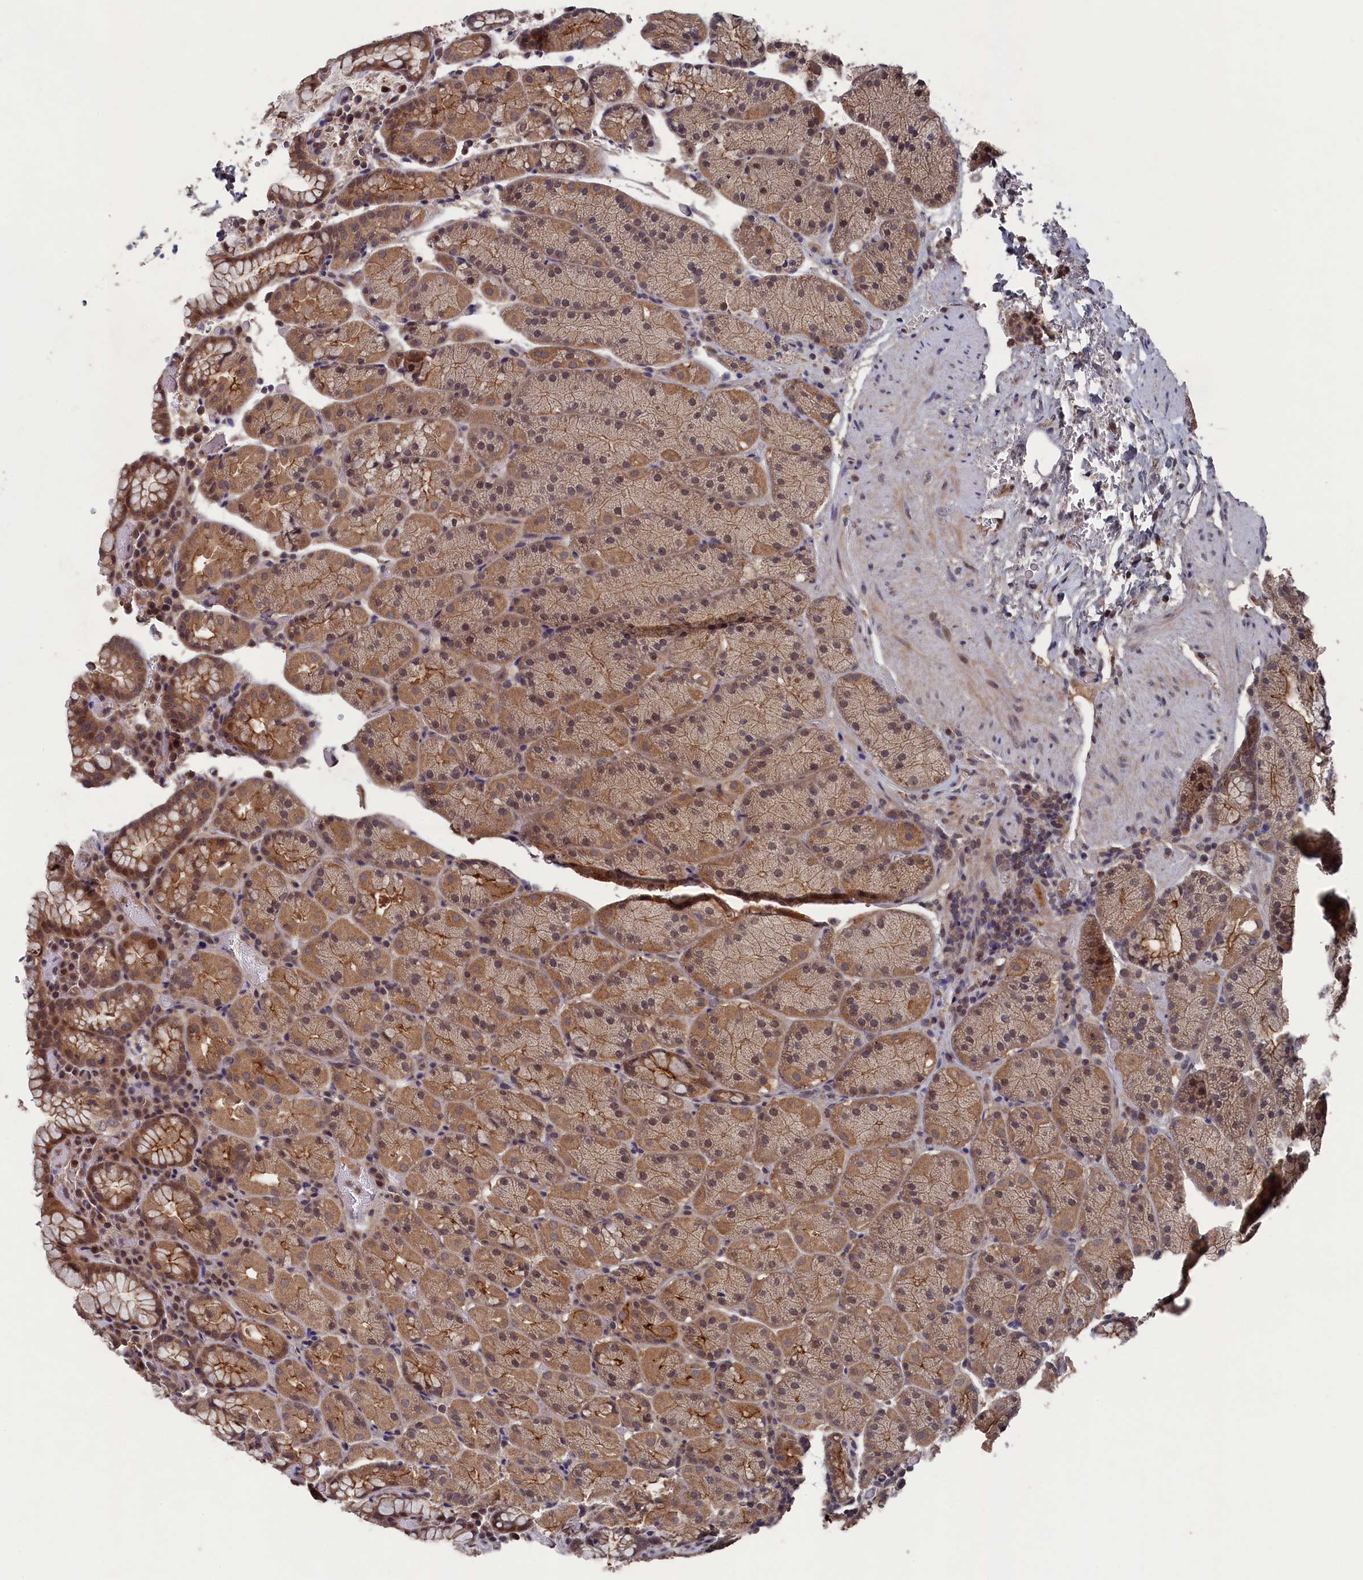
{"staining": {"intensity": "moderate", "quantity": ">75%", "location": "cytoplasmic/membranous"}, "tissue": "stomach", "cell_type": "Glandular cells", "image_type": "normal", "snomed": [{"axis": "morphology", "description": "Normal tissue, NOS"}, {"axis": "topography", "description": "Stomach, upper"}, {"axis": "topography", "description": "Stomach, lower"}], "caption": "Protein analysis of benign stomach demonstrates moderate cytoplasmic/membranous positivity in about >75% of glandular cells. The staining was performed using DAB, with brown indicating positive protein expression. Nuclei are stained blue with hematoxylin.", "gene": "TMC5", "patient": {"sex": "male", "age": 80}}